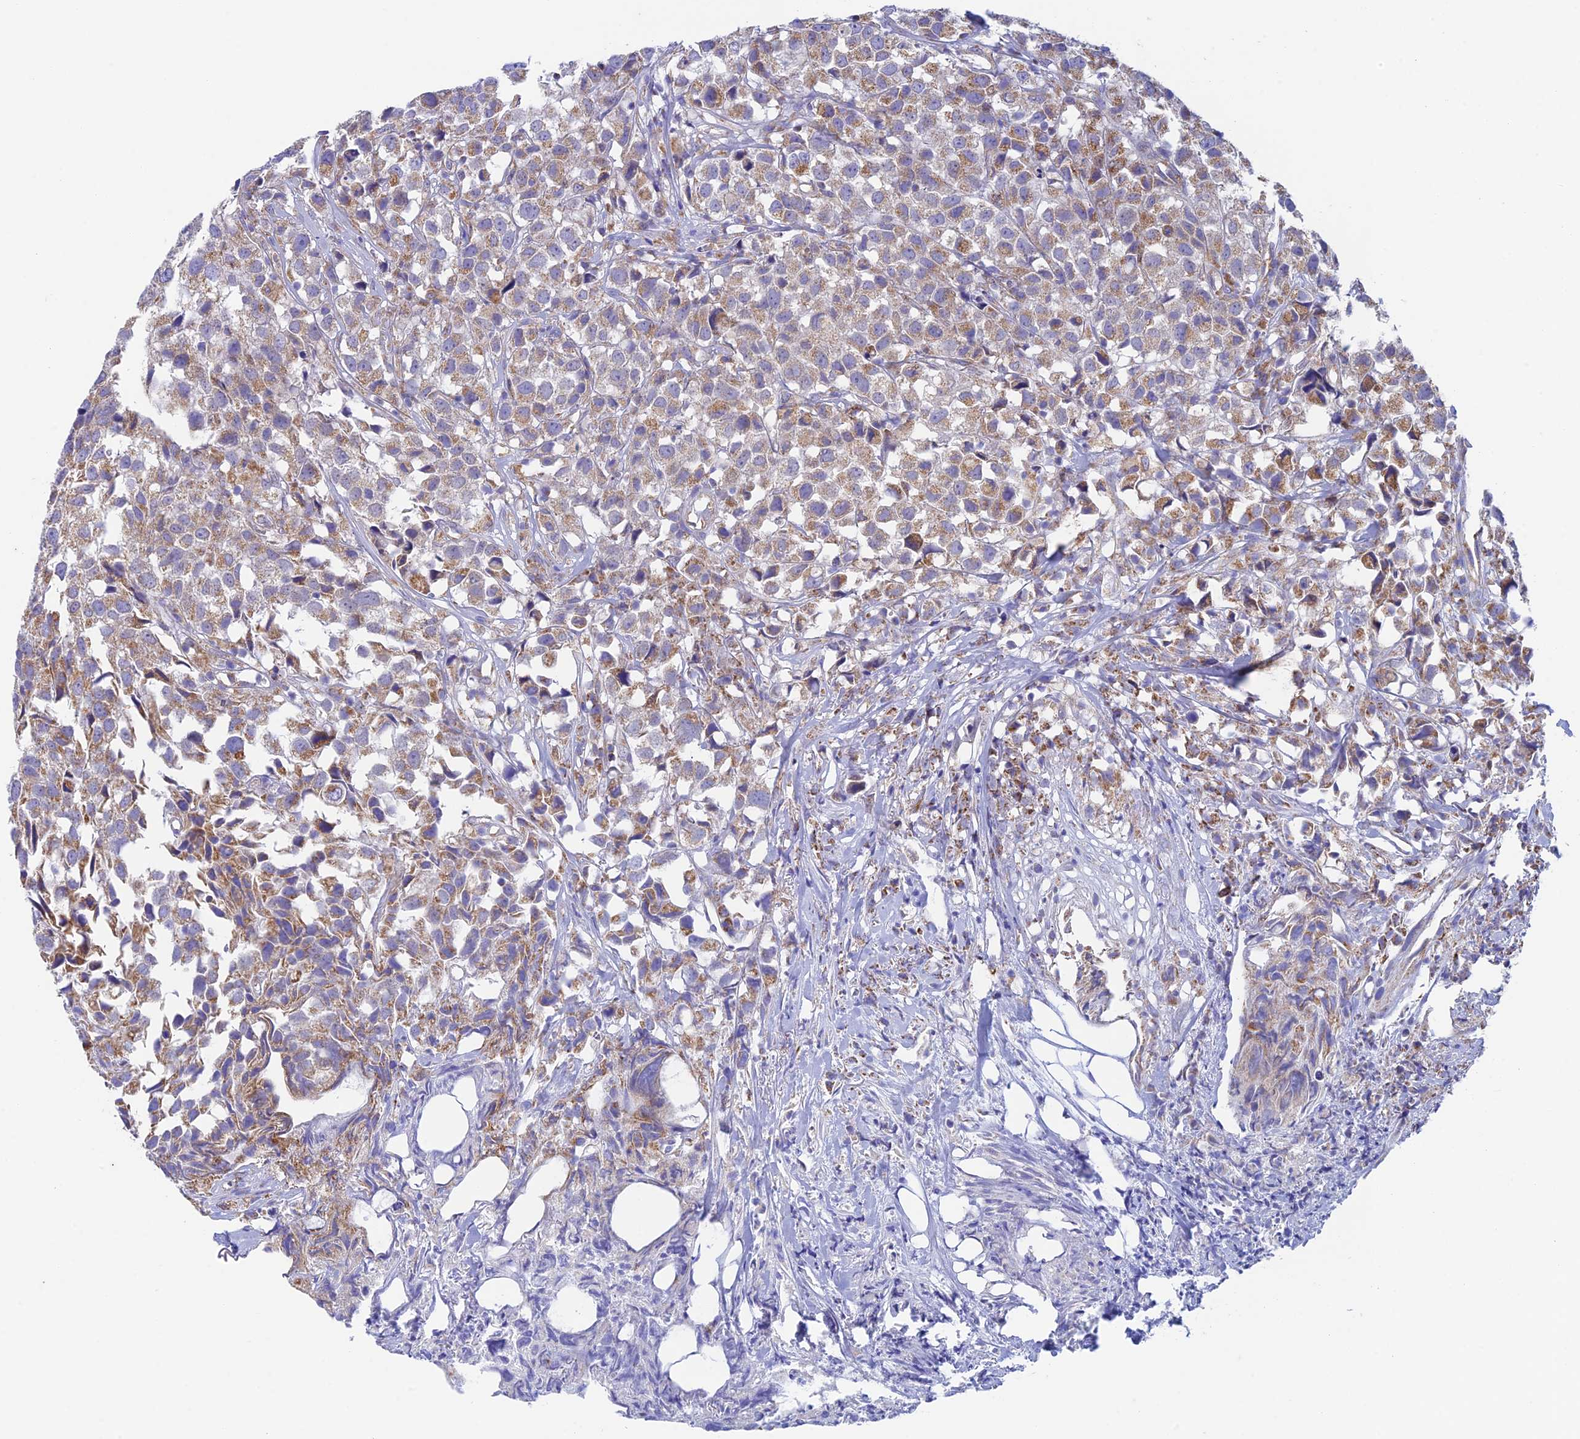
{"staining": {"intensity": "moderate", "quantity": ">75%", "location": "cytoplasmic/membranous"}, "tissue": "urothelial cancer", "cell_type": "Tumor cells", "image_type": "cancer", "snomed": [{"axis": "morphology", "description": "Urothelial carcinoma, High grade"}, {"axis": "topography", "description": "Urinary bladder"}], "caption": "Immunohistochemical staining of human urothelial cancer shows moderate cytoplasmic/membranous protein expression in approximately >75% of tumor cells.", "gene": "ZNF181", "patient": {"sex": "female", "age": 75}}